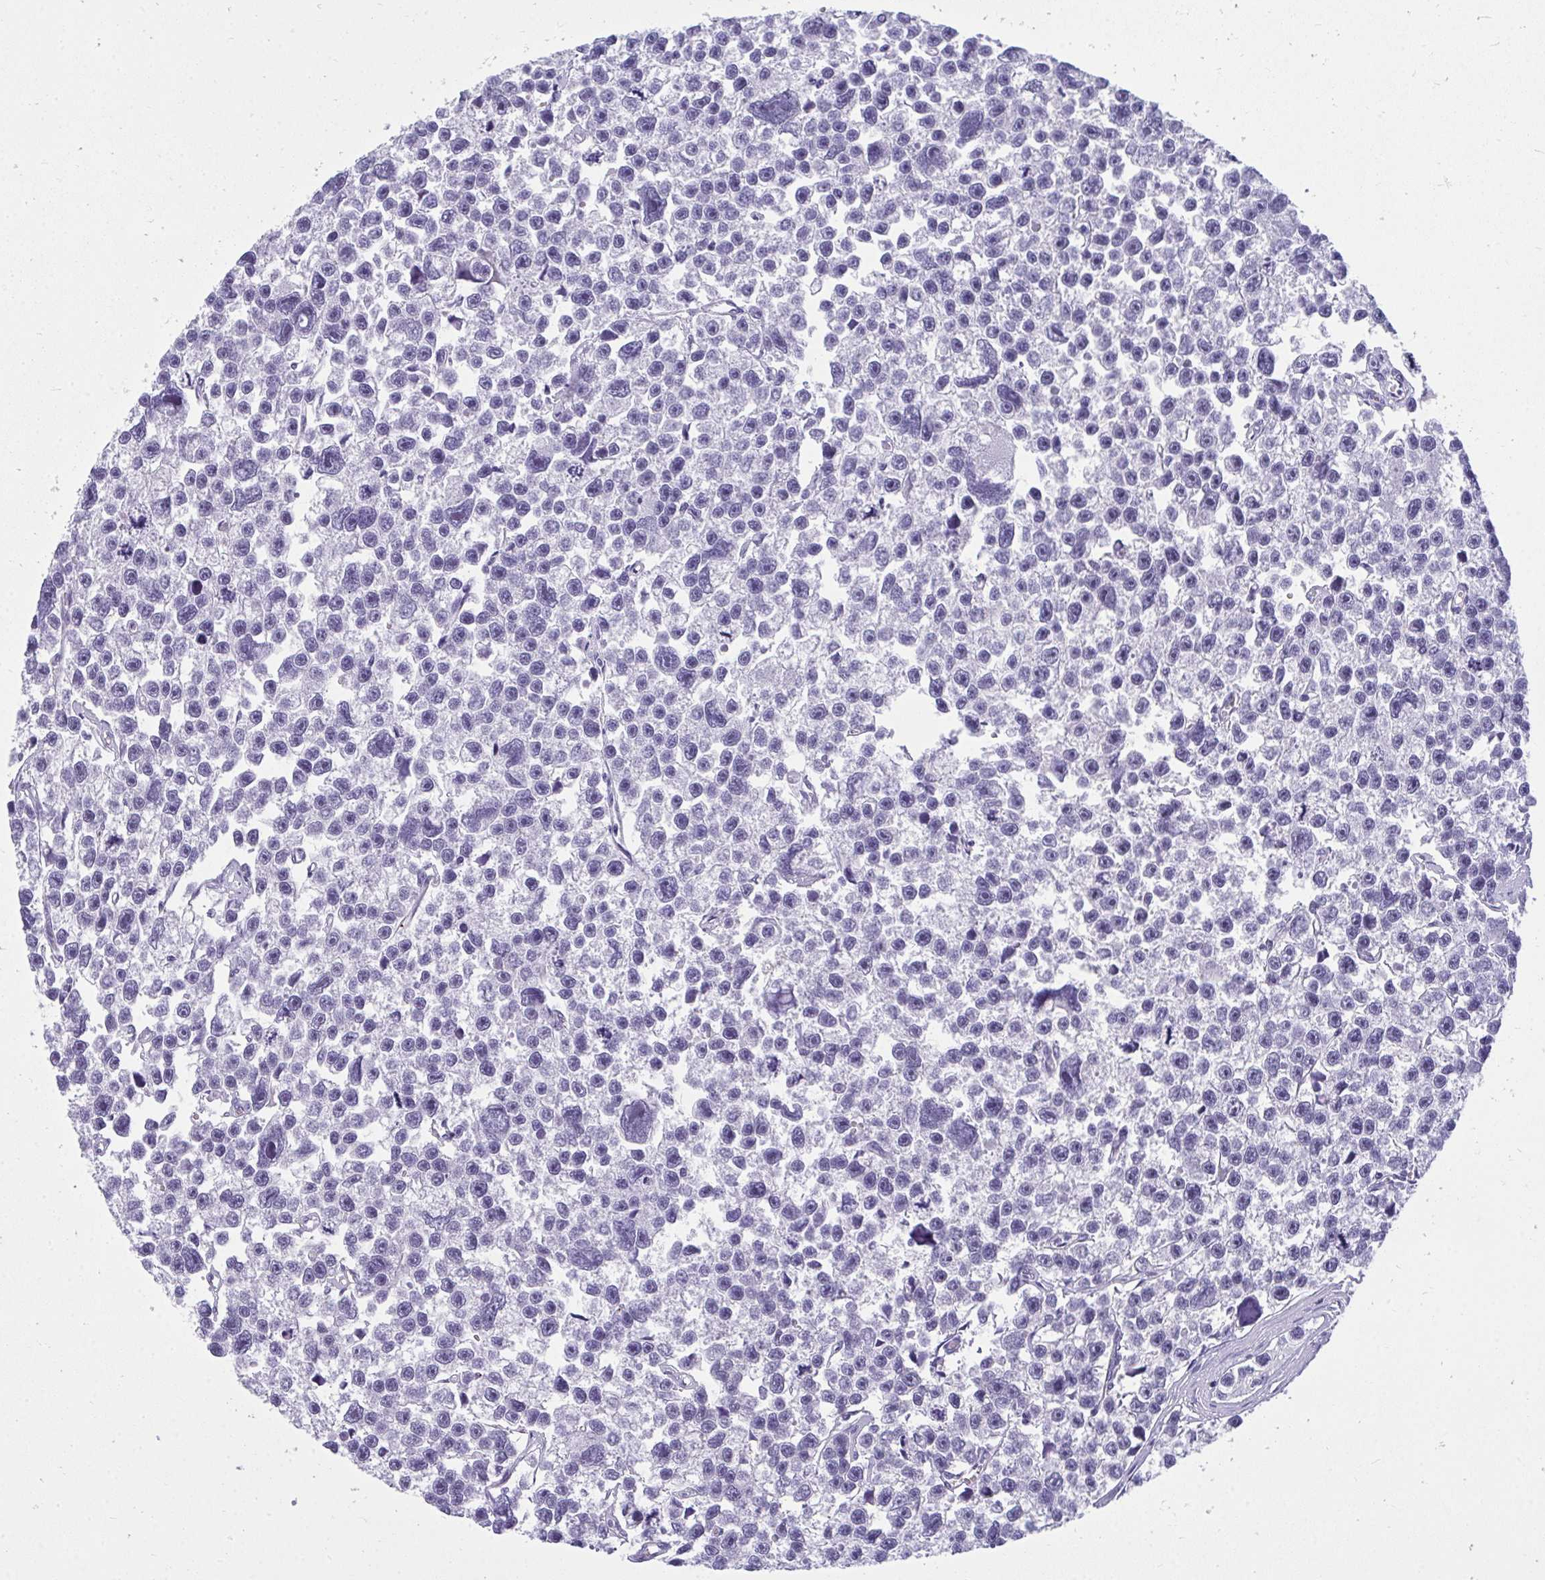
{"staining": {"intensity": "negative", "quantity": "none", "location": "none"}, "tissue": "testis cancer", "cell_type": "Tumor cells", "image_type": "cancer", "snomed": [{"axis": "morphology", "description": "Seminoma, NOS"}, {"axis": "topography", "description": "Testis"}], "caption": "DAB immunohistochemical staining of seminoma (testis) exhibits no significant staining in tumor cells.", "gene": "TSBP1", "patient": {"sex": "male", "age": 26}}